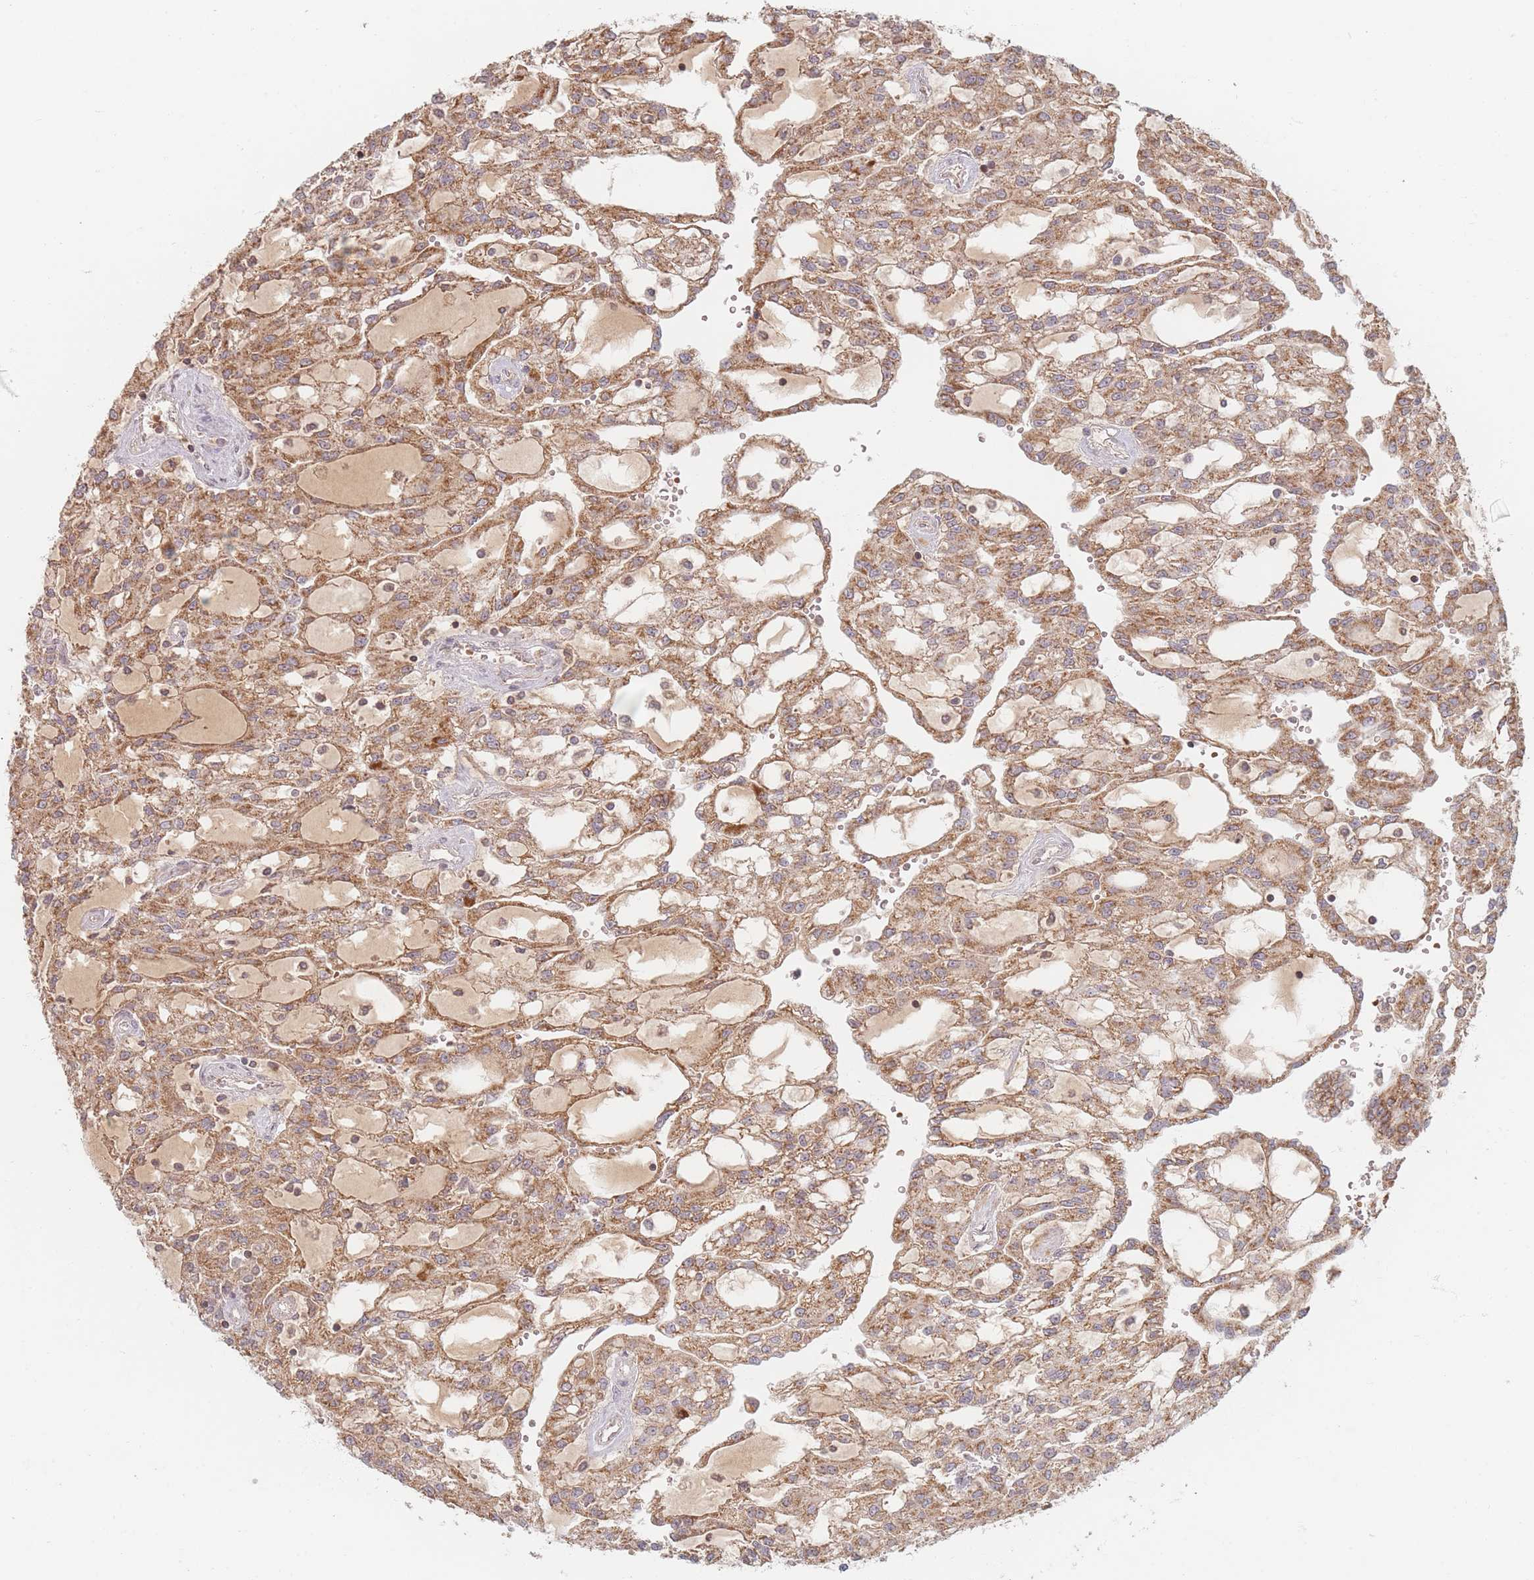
{"staining": {"intensity": "moderate", "quantity": ">75%", "location": "cytoplasmic/membranous"}, "tissue": "renal cancer", "cell_type": "Tumor cells", "image_type": "cancer", "snomed": [{"axis": "morphology", "description": "Adenocarcinoma, NOS"}, {"axis": "topography", "description": "Kidney"}], "caption": "Renal adenocarcinoma stained with a brown dye displays moderate cytoplasmic/membranous positive staining in about >75% of tumor cells.", "gene": "OR2M4", "patient": {"sex": "male", "age": 63}}